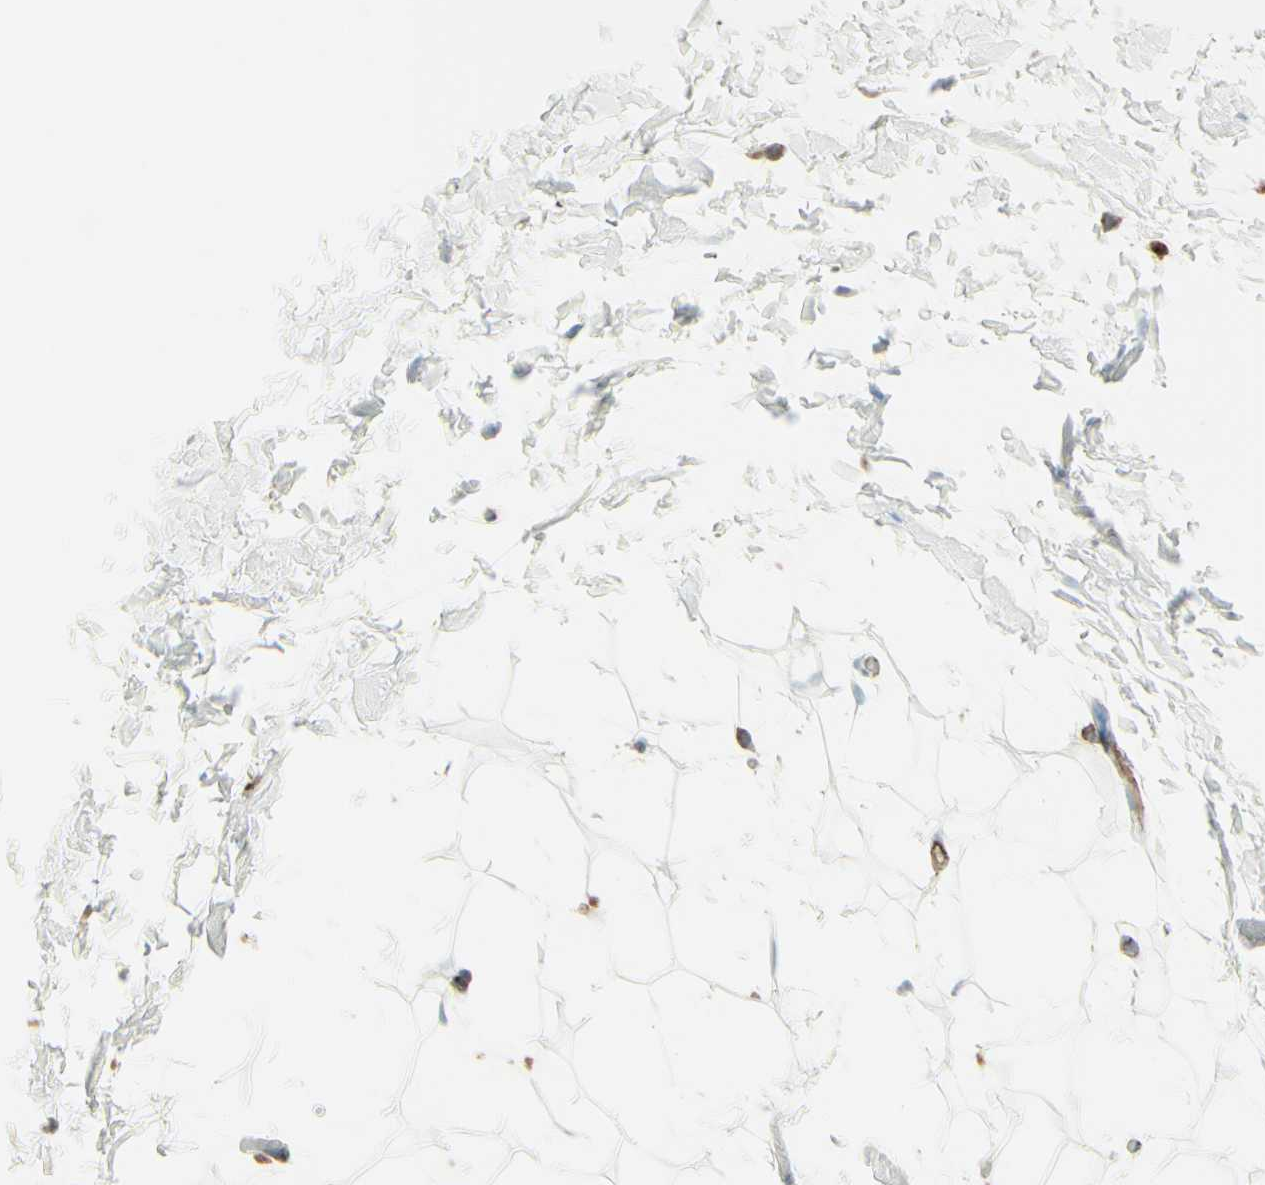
{"staining": {"intensity": "negative", "quantity": "none", "location": "none"}, "tissue": "adipose tissue", "cell_type": "Adipocytes", "image_type": "normal", "snomed": [{"axis": "morphology", "description": "Normal tissue, NOS"}, {"axis": "topography", "description": "Soft tissue"}], "caption": "Histopathology image shows no significant protein staining in adipocytes of normal adipose tissue. The staining is performed using DAB (3,3'-diaminobenzidine) brown chromogen with nuclei counter-stained in using hematoxylin.", "gene": "HLA", "patient": {"sex": "male", "age": 72}}